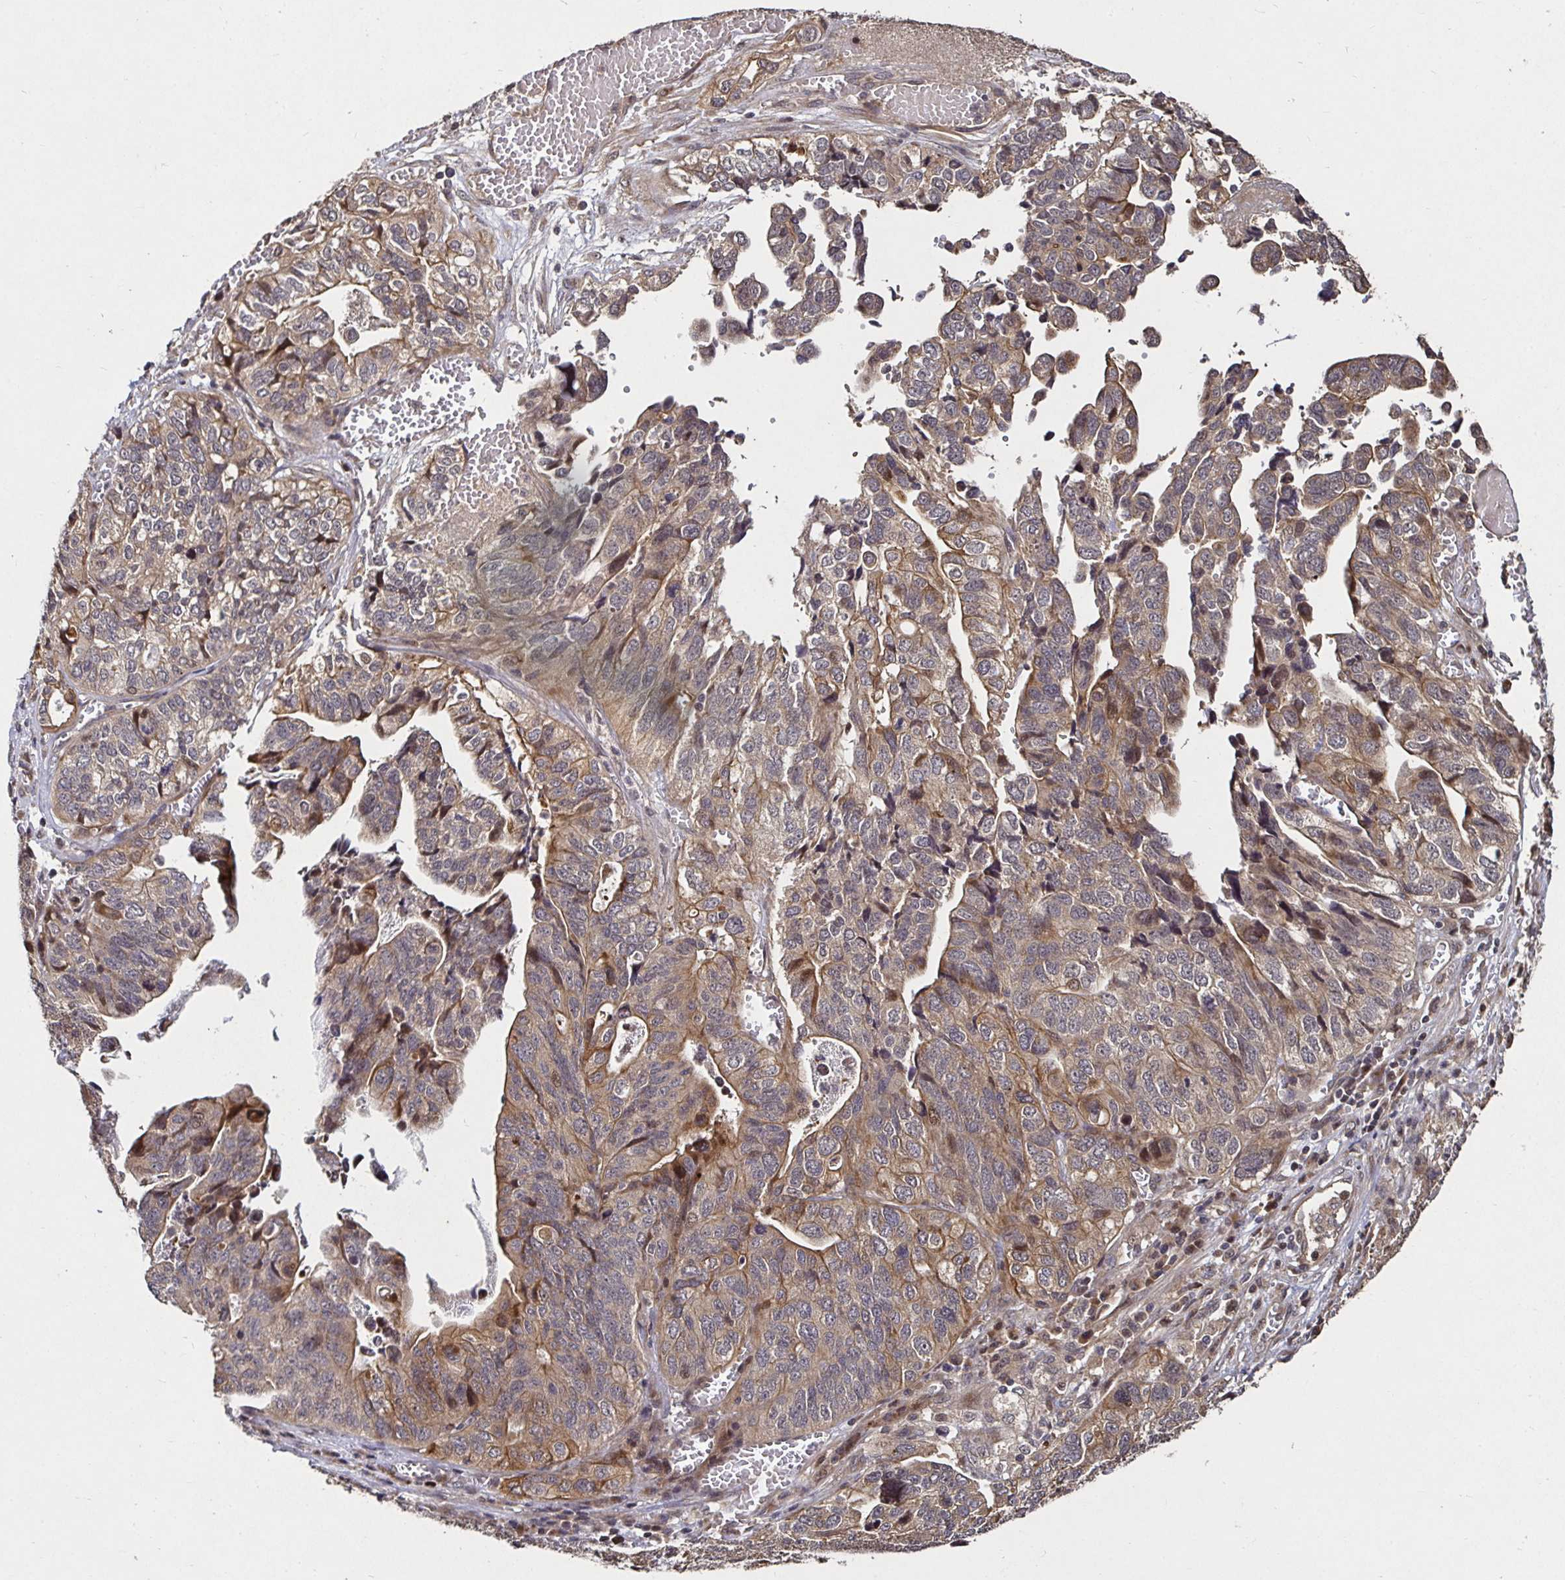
{"staining": {"intensity": "weak", "quantity": "25%-75%", "location": "cytoplasmic/membranous"}, "tissue": "stomach cancer", "cell_type": "Tumor cells", "image_type": "cancer", "snomed": [{"axis": "morphology", "description": "Adenocarcinoma, NOS"}, {"axis": "topography", "description": "Stomach, upper"}], "caption": "Stomach cancer (adenocarcinoma) tissue demonstrates weak cytoplasmic/membranous expression in about 25%-75% of tumor cells, visualized by immunohistochemistry.", "gene": "SMYD3", "patient": {"sex": "female", "age": 67}}